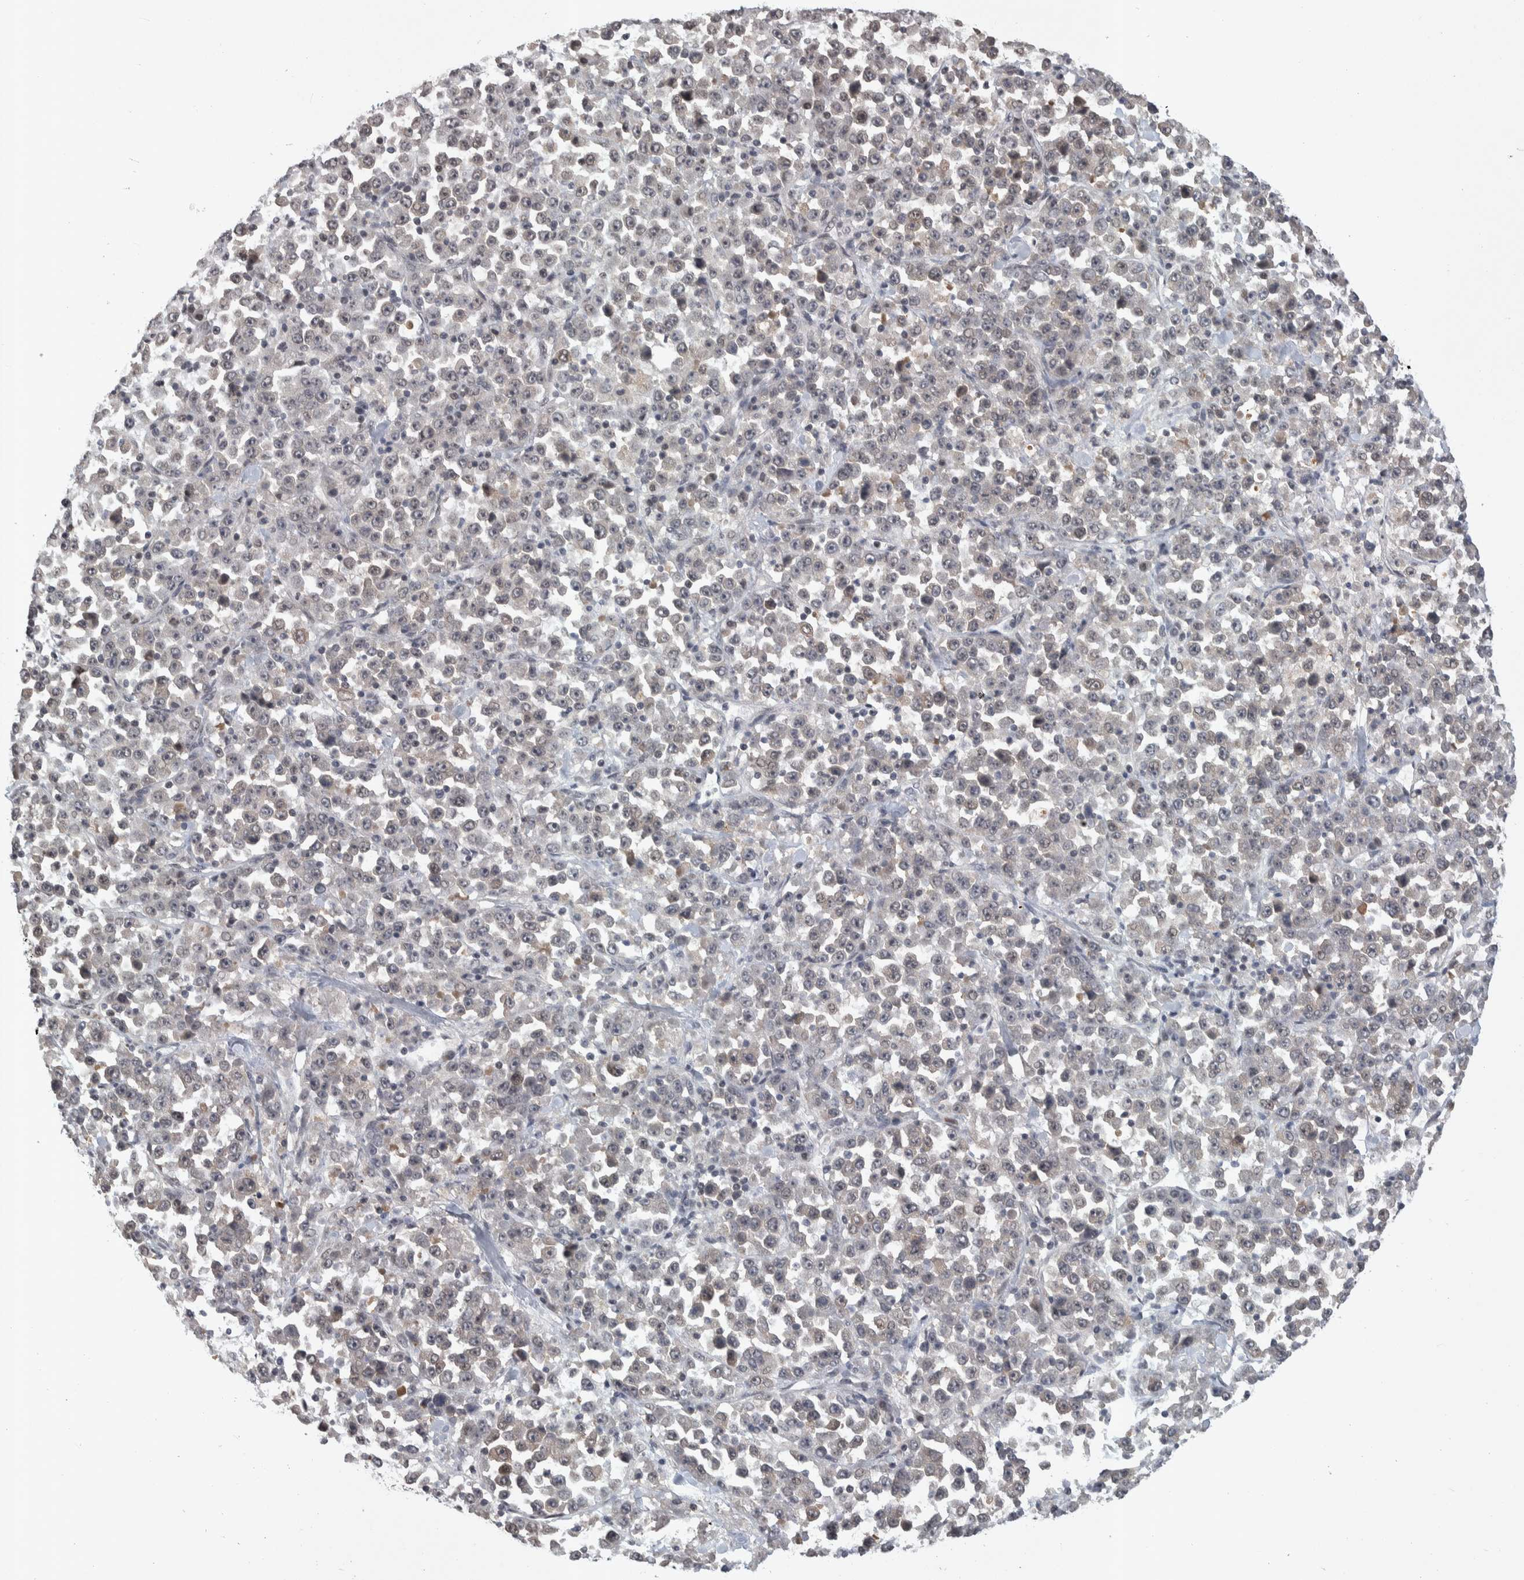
{"staining": {"intensity": "weak", "quantity": "<25%", "location": "nuclear"}, "tissue": "stomach cancer", "cell_type": "Tumor cells", "image_type": "cancer", "snomed": [{"axis": "morphology", "description": "Normal tissue, NOS"}, {"axis": "morphology", "description": "Adenocarcinoma, NOS"}, {"axis": "topography", "description": "Stomach, upper"}, {"axis": "topography", "description": "Stomach"}], "caption": "High magnification brightfield microscopy of stomach adenocarcinoma stained with DAB (brown) and counterstained with hematoxylin (blue): tumor cells show no significant expression.", "gene": "ZSCAN21", "patient": {"sex": "male", "age": 59}}